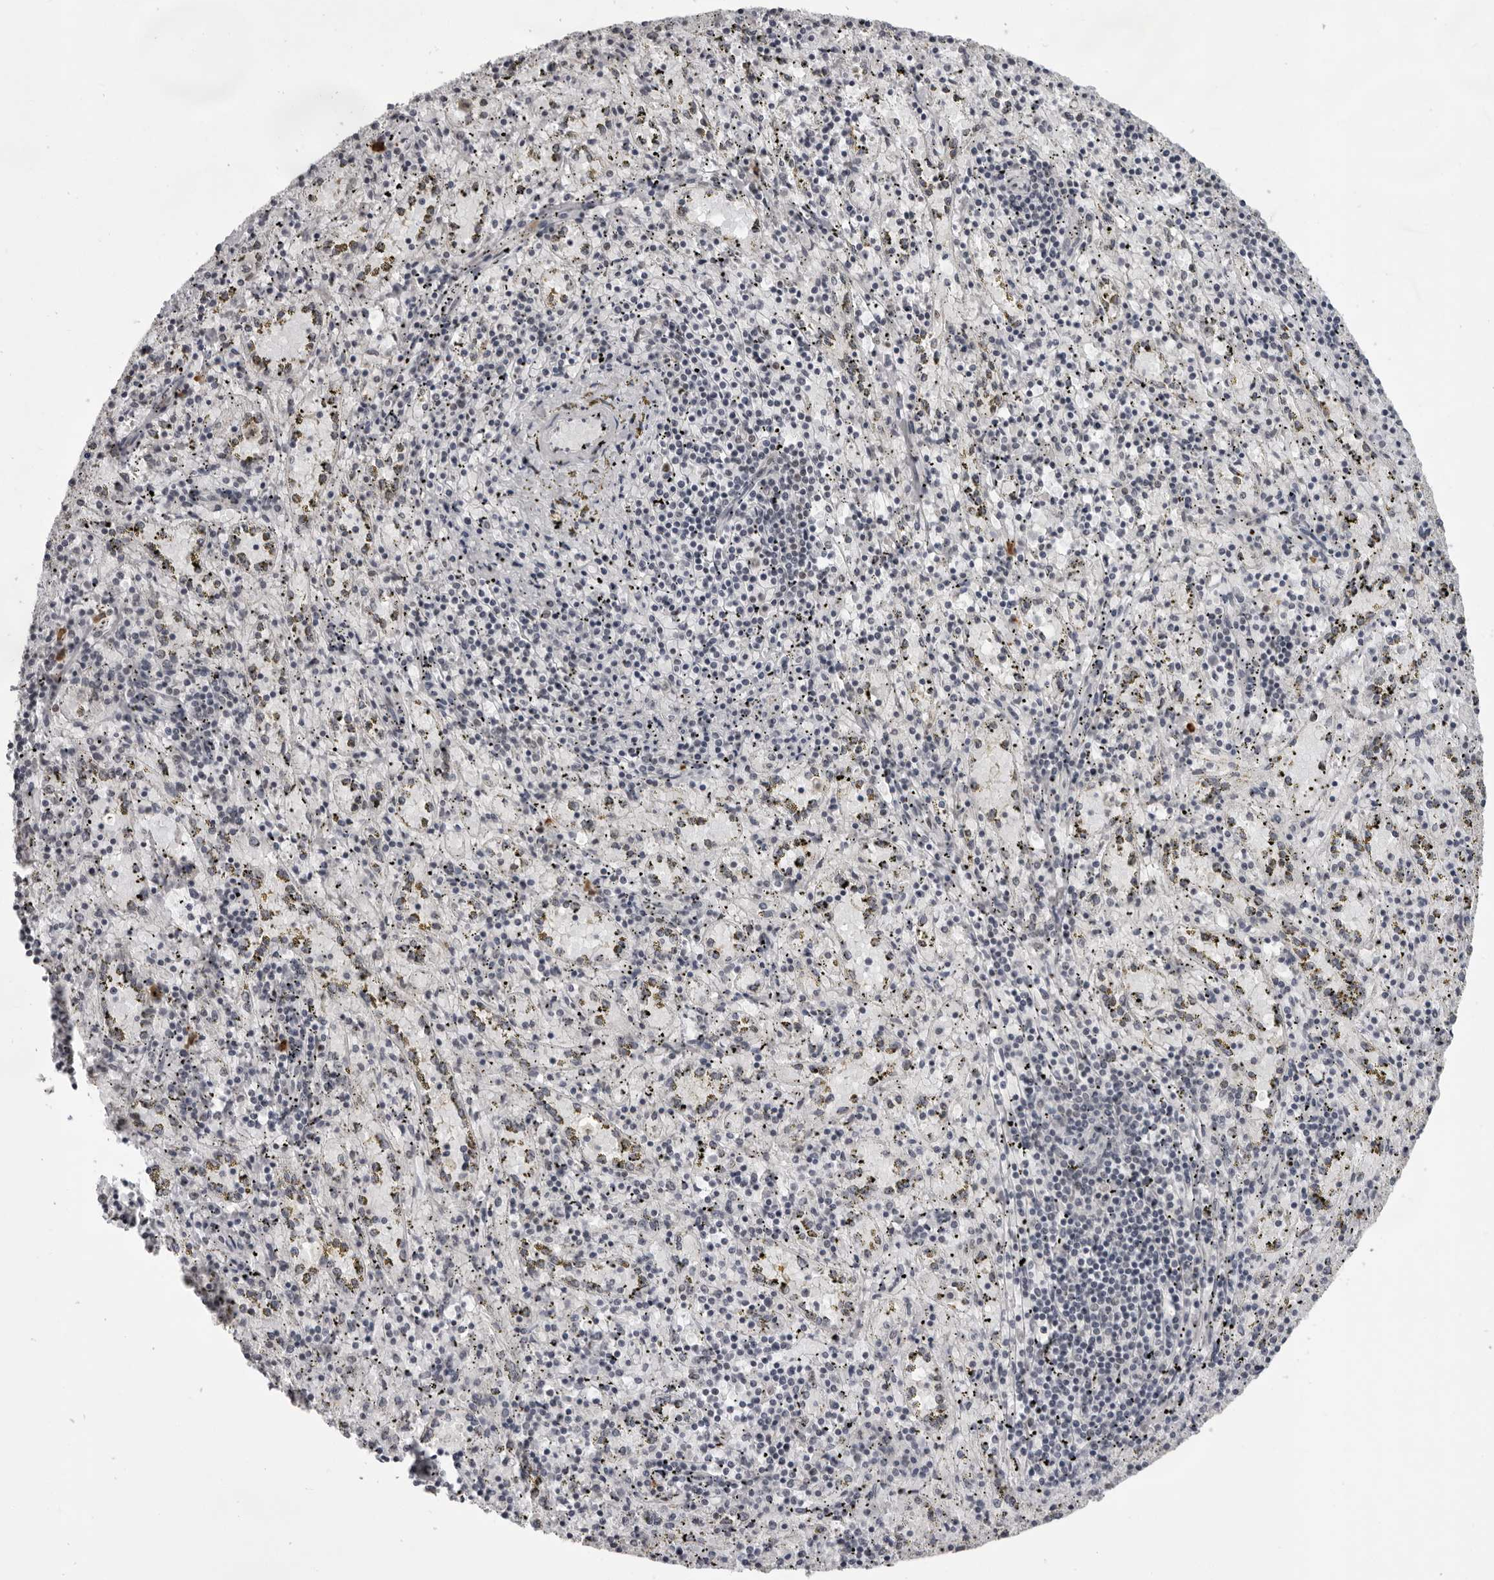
{"staining": {"intensity": "negative", "quantity": "none", "location": "none"}, "tissue": "spleen", "cell_type": "Cells in red pulp", "image_type": "normal", "snomed": [{"axis": "morphology", "description": "Normal tissue, NOS"}, {"axis": "topography", "description": "Spleen"}], "caption": "DAB (3,3'-diaminobenzidine) immunohistochemical staining of unremarkable human spleen reveals no significant positivity in cells in red pulp. The staining was performed using DAB (3,3'-diaminobenzidine) to visualize the protein expression in brown, while the nuclei were stained in blue with hematoxylin (Magnification: 20x).", "gene": "EXOSC10", "patient": {"sex": "male", "age": 11}}